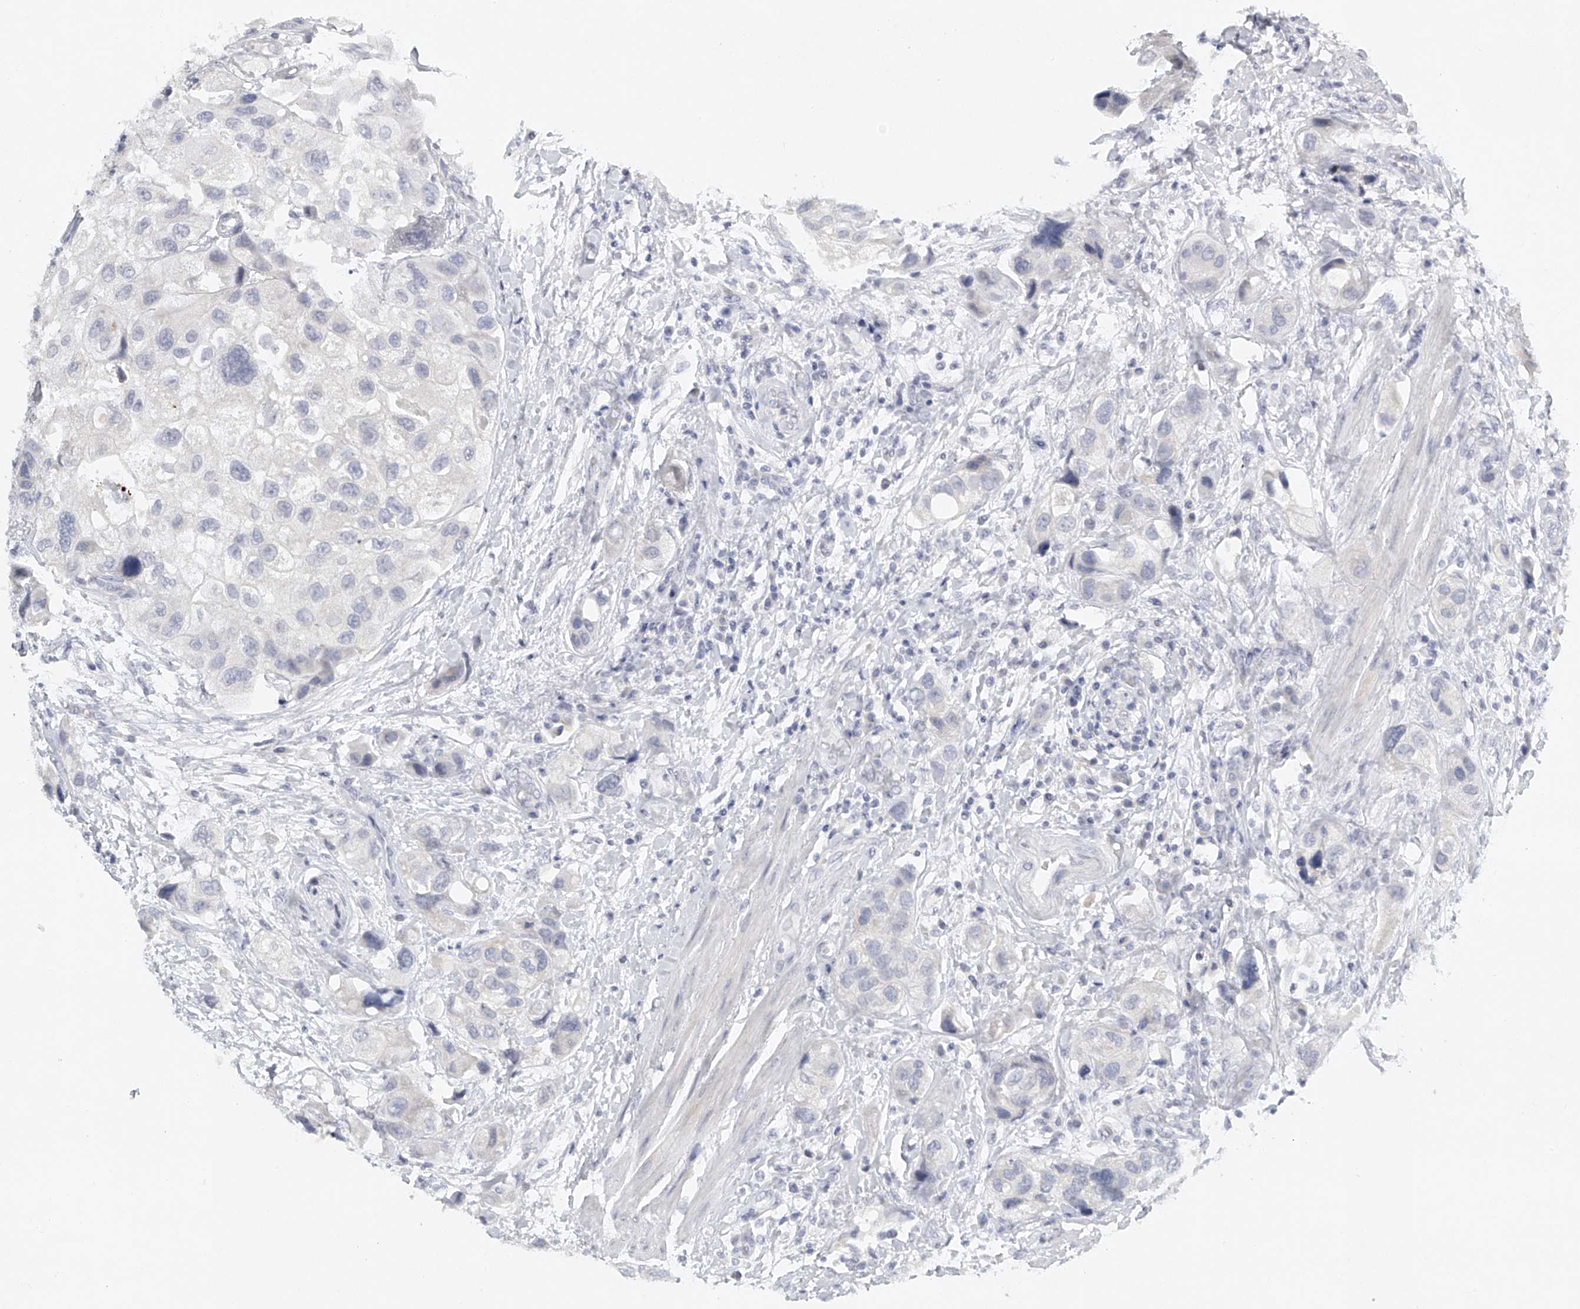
{"staining": {"intensity": "negative", "quantity": "none", "location": "none"}, "tissue": "urothelial cancer", "cell_type": "Tumor cells", "image_type": "cancer", "snomed": [{"axis": "morphology", "description": "Urothelial carcinoma, High grade"}, {"axis": "topography", "description": "Urinary bladder"}], "caption": "IHC image of human high-grade urothelial carcinoma stained for a protein (brown), which shows no expression in tumor cells.", "gene": "FAT2", "patient": {"sex": "female", "age": 64}}